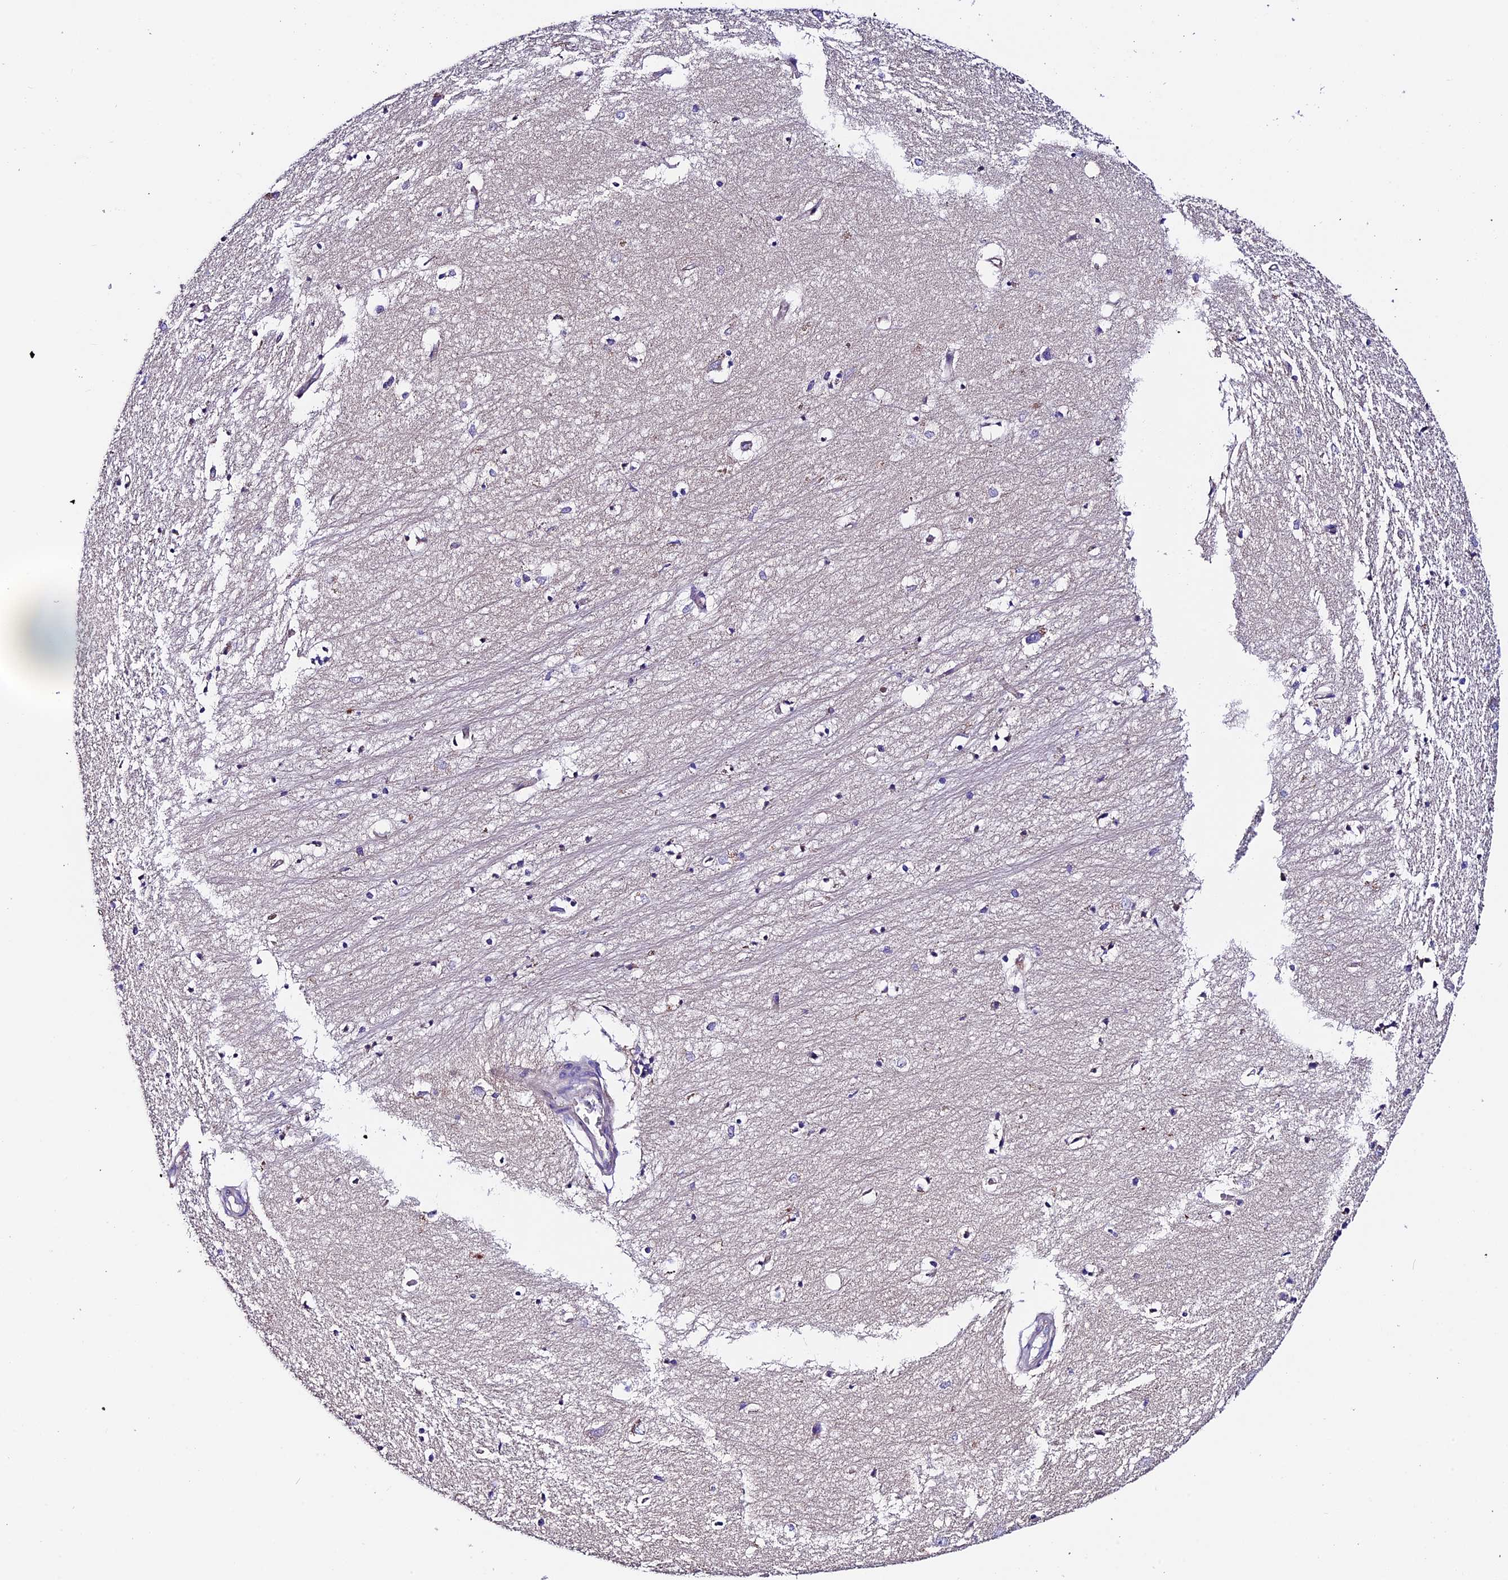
{"staining": {"intensity": "negative", "quantity": "none", "location": "none"}, "tissue": "hippocampus", "cell_type": "Glial cells", "image_type": "normal", "snomed": [{"axis": "morphology", "description": "Normal tissue, NOS"}, {"axis": "topography", "description": "Hippocampus"}], "caption": "Glial cells show no significant protein positivity in normal hippocampus.", "gene": "COMTD1", "patient": {"sex": "female", "age": 64}}